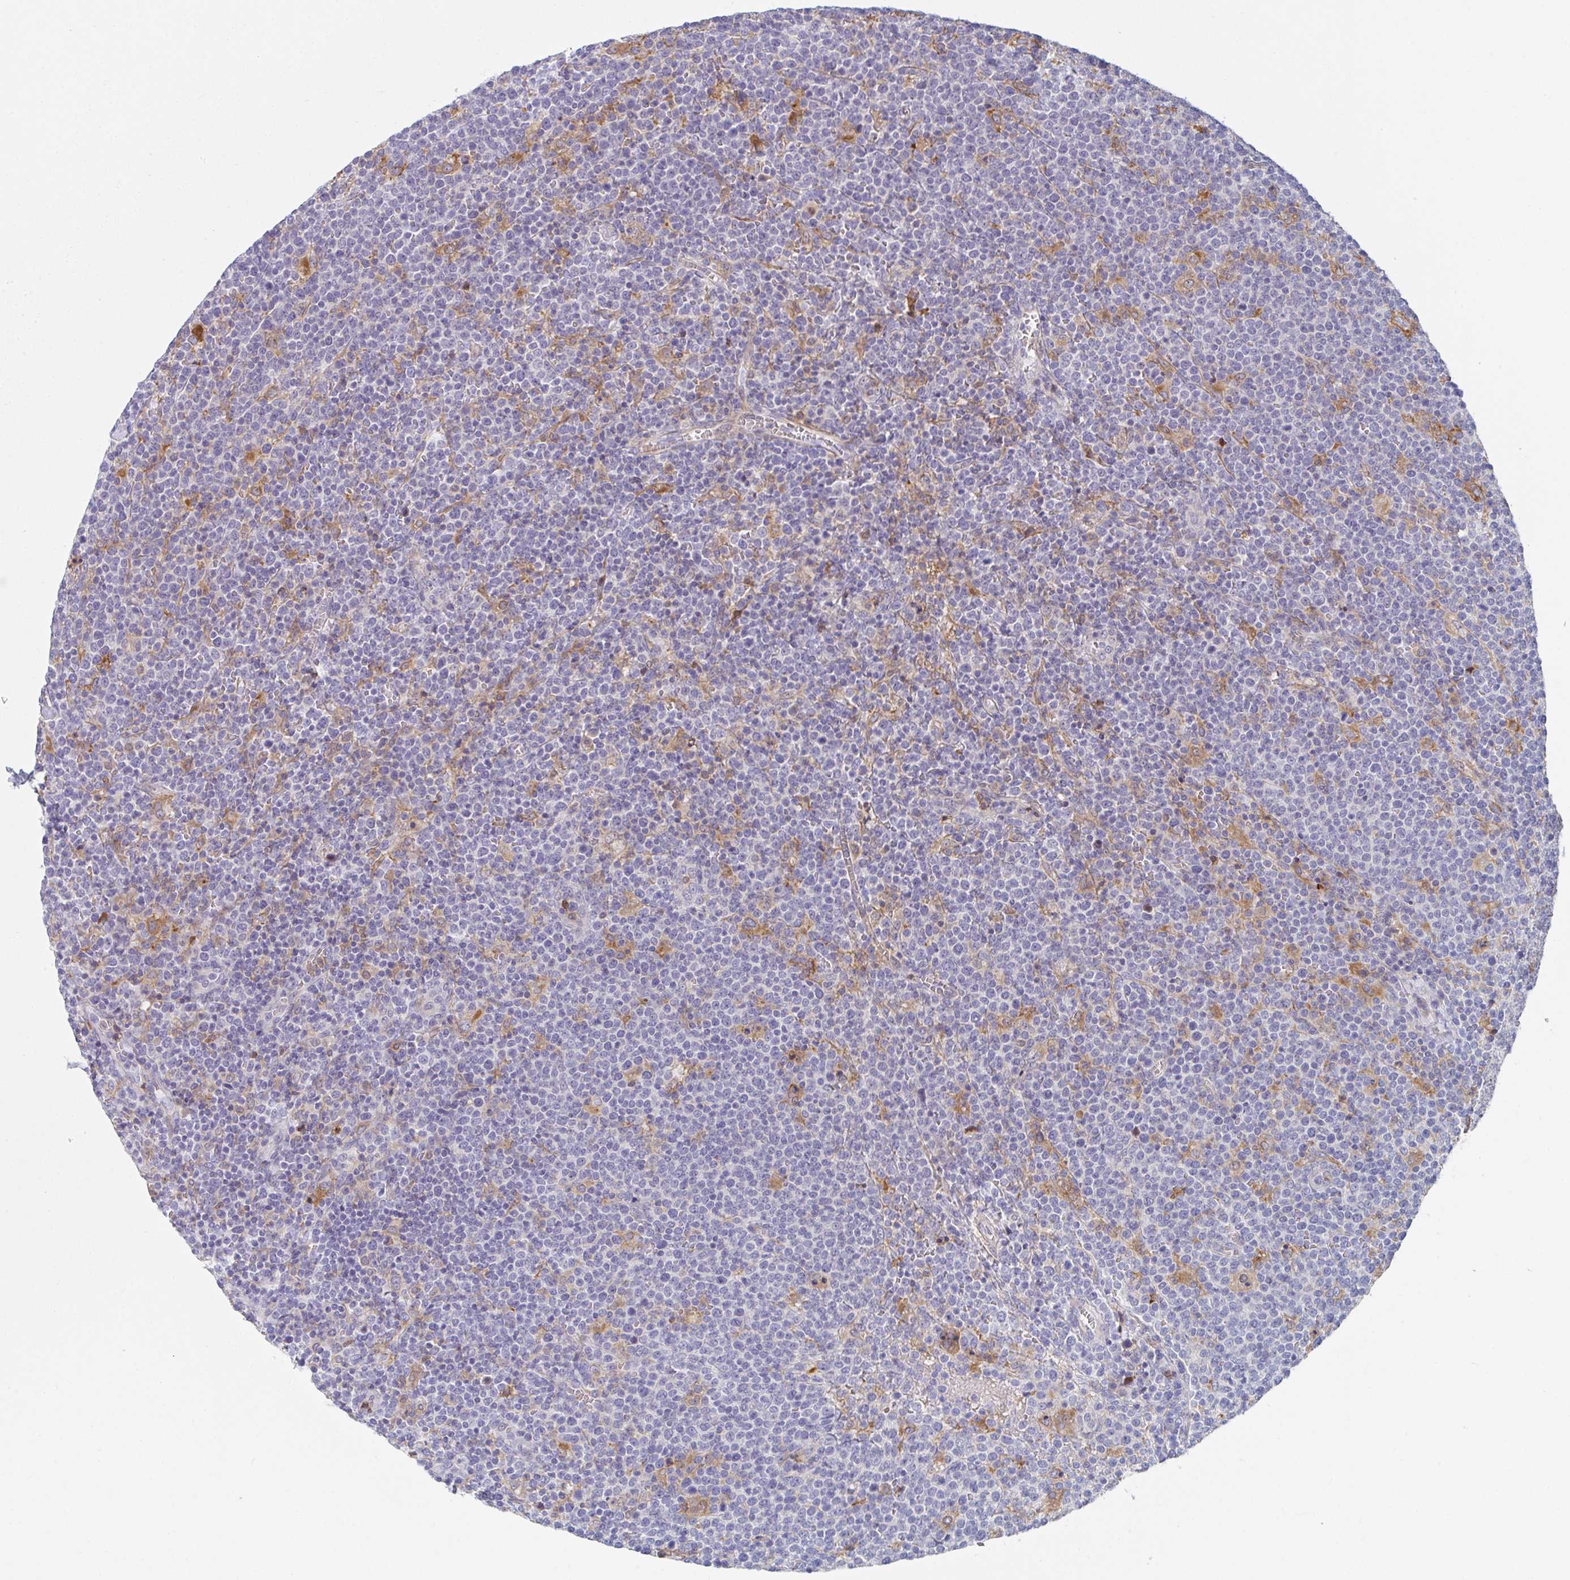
{"staining": {"intensity": "negative", "quantity": "none", "location": "none"}, "tissue": "lymphoma", "cell_type": "Tumor cells", "image_type": "cancer", "snomed": [{"axis": "morphology", "description": "Malignant lymphoma, non-Hodgkin's type, High grade"}, {"axis": "topography", "description": "Lymph node"}], "caption": "Tumor cells are negative for brown protein staining in high-grade malignant lymphoma, non-Hodgkin's type. Nuclei are stained in blue.", "gene": "KLHL33", "patient": {"sex": "male", "age": 61}}